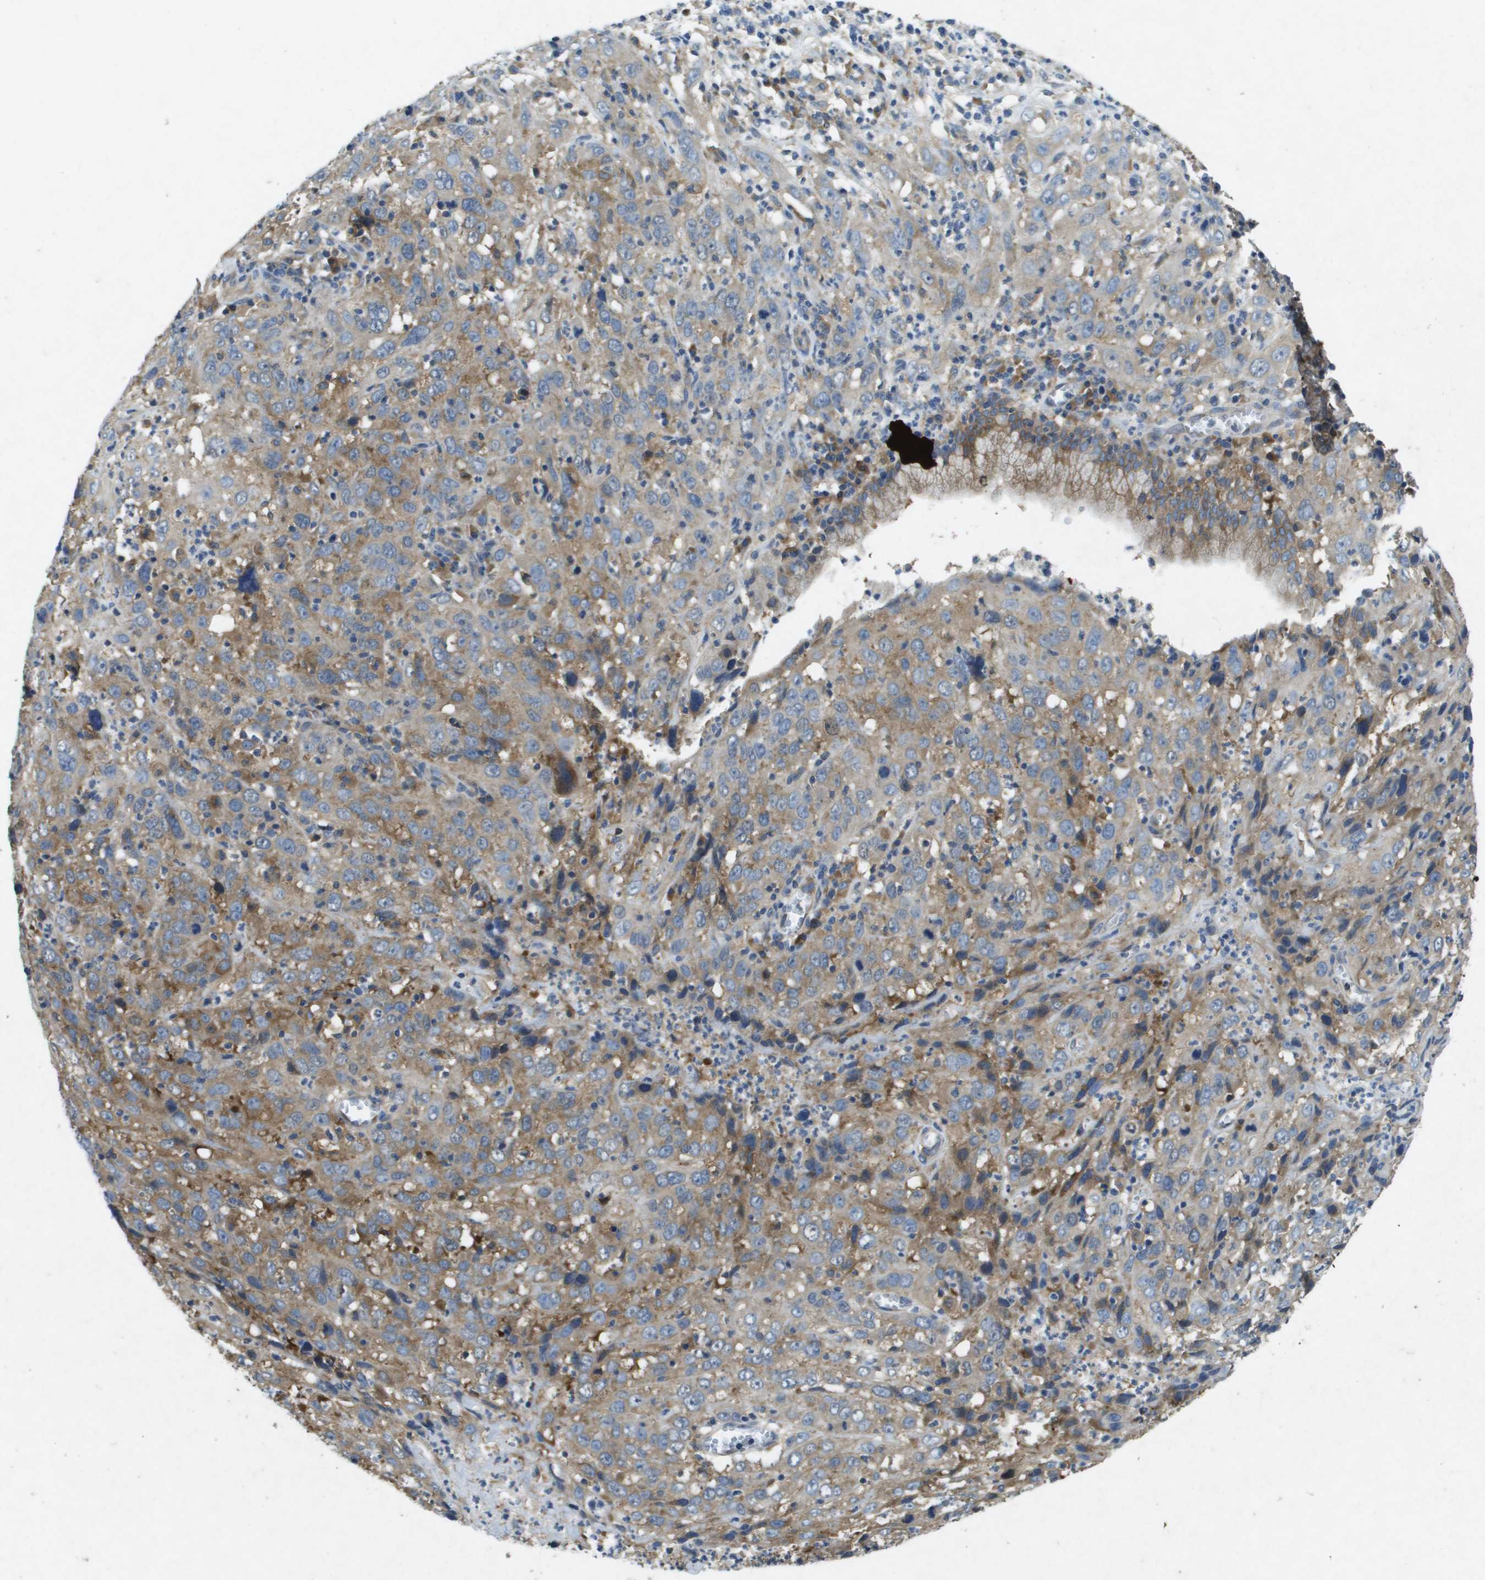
{"staining": {"intensity": "moderate", "quantity": ">75%", "location": "cytoplasmic/membranous"}, "tissue": "cervical cancer", "cell_type": "Tumor cells", "image_type": "cancer", "snomed": [{"axis": "morphology", "description": "Squamous cell carcinoma, NOS"}, {"axis": "topography", "description": "Cervix"}], "caption": "Protein analysis of cervical cancer tissue reveals moderate cytoplasmic/membranous staining in about >75% of tumor cells. (brown staining indicates protein expression, while blue staining denotes nuclei).", "gene": "PTPRT", "patient": {"sex": "female", "age": 32}}